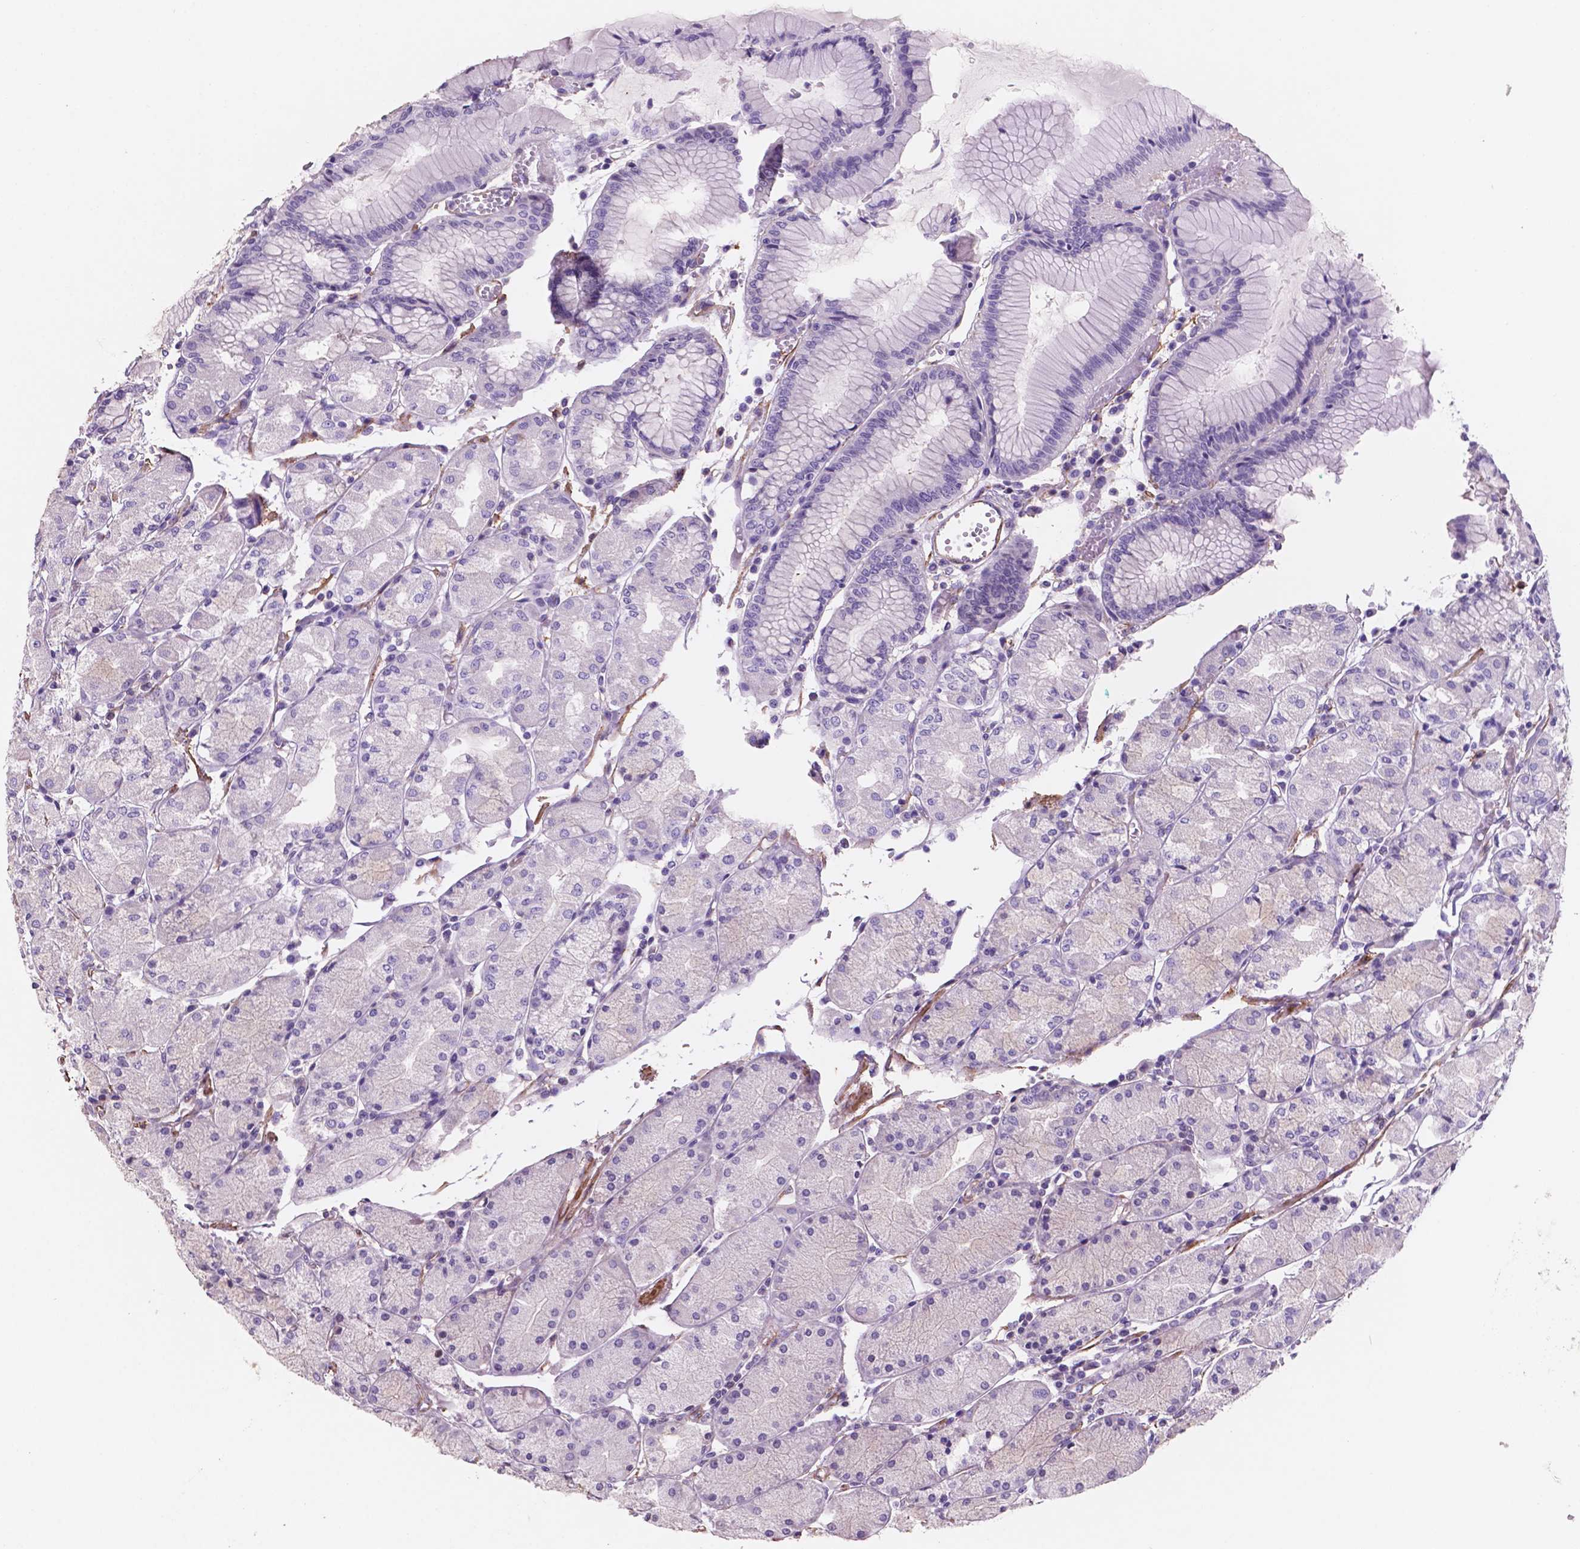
{"staining": {"intensity": "weak", "quantity": "<25%", "location": "cytoplasmic/membranous"}, "tissue": "stomach", "cell_type": "Glandular cells", "image_type": "normal", "snomed": [{"axis": "morphology", "description": "Normal tissue, NOS"}, {"axis": "topography", "description": "Stomach, upper"}], "caption": "IHC photomicrograph of benign stomach stained for a protein (brown), which shows no expression in glandular cells. The staining is performed using DAB brown chromogen with nuclei counter-stained in using hematoxylin.", "gene": "TOR2A", "patient": {"sex": "male", "age": 69}}